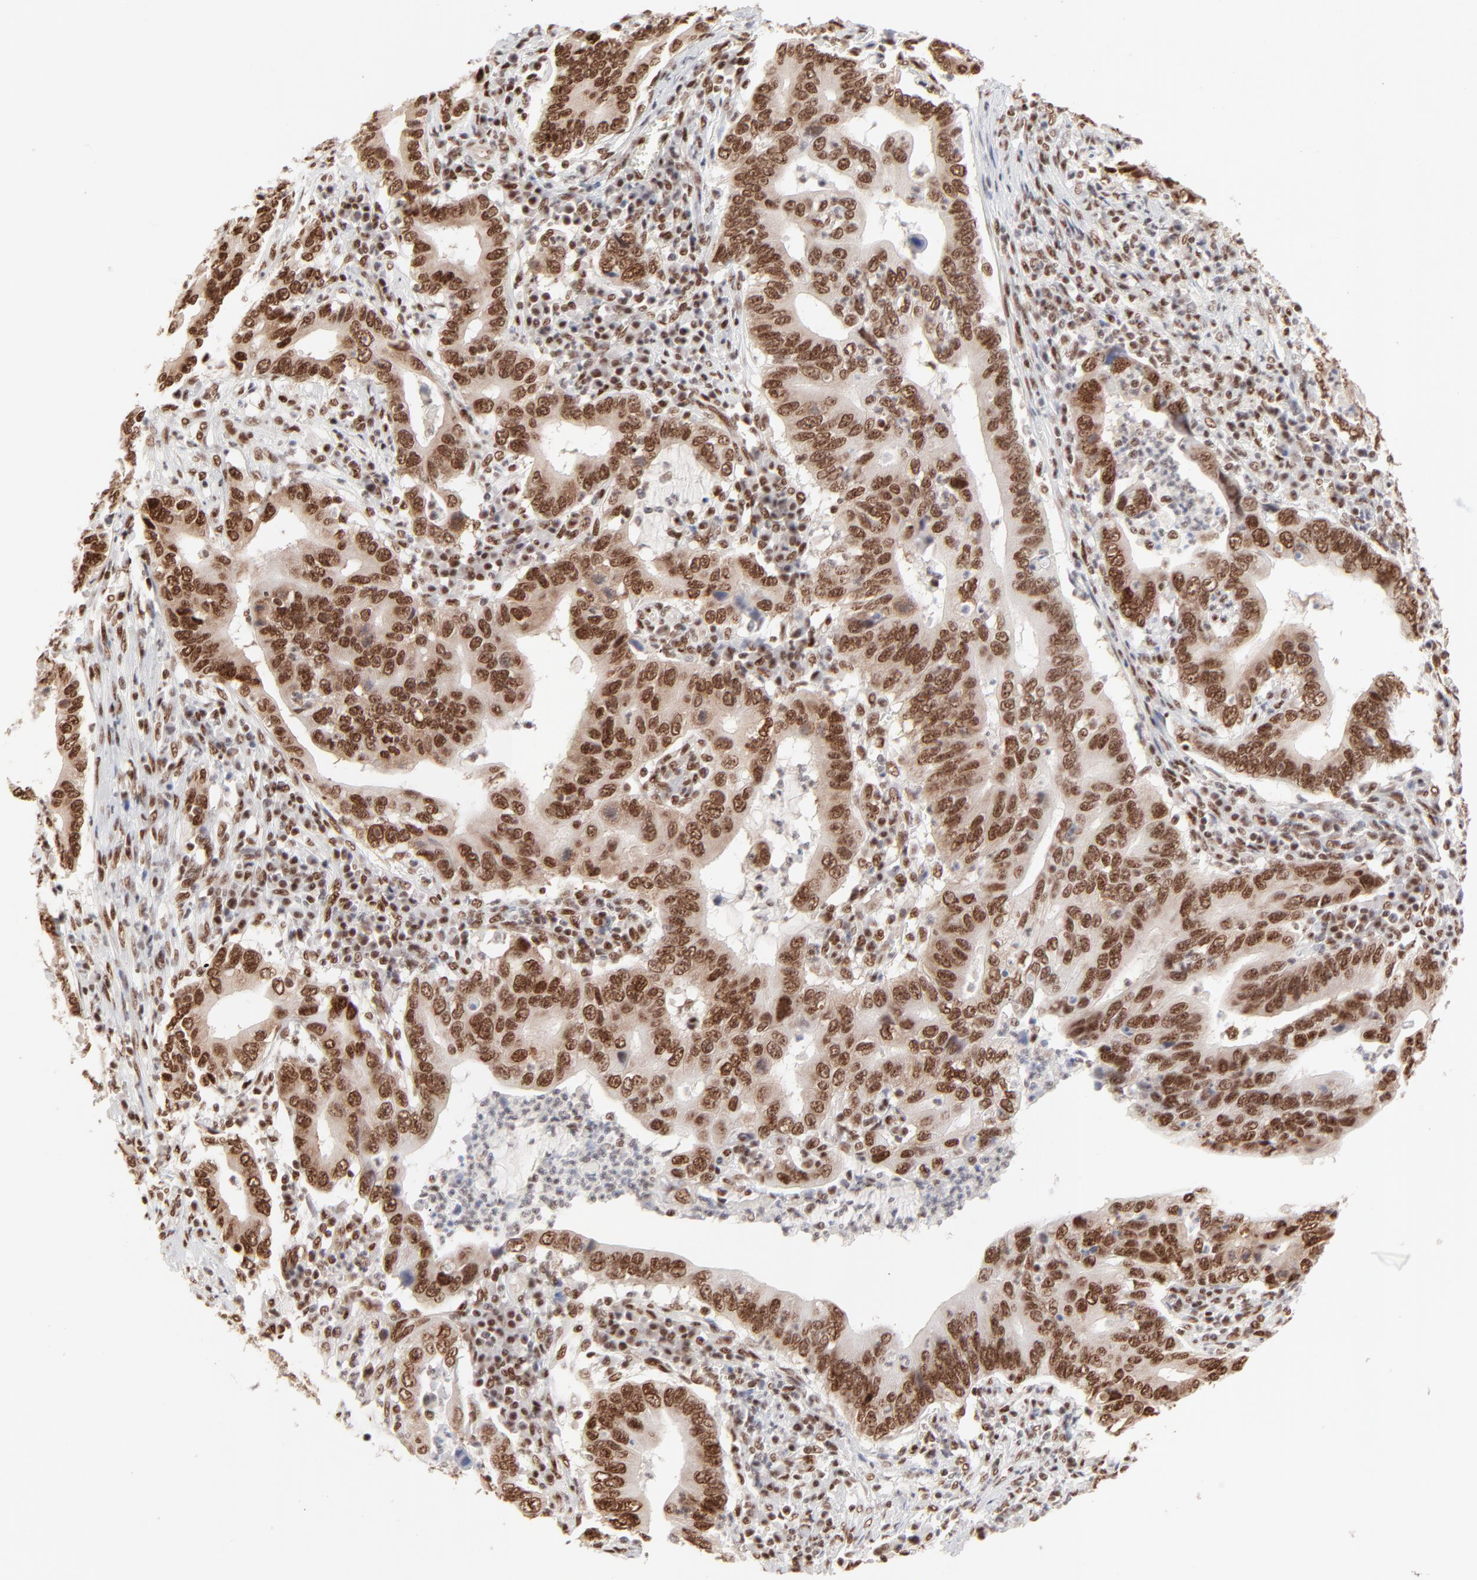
{"staining": {"intensity": "strong", "quantity": ">75%", "location": "nuclear"}, "tissue": "stomach cancer", "cell_type": "Tumor cells", "image_type": "cancer", "snomed": [{"axis": "morphology", "description": "Adenocarcinoma, NOS"}, {"axis": "topography", "description": "Stomach, upper"}], "caption": "This micrograph exhibits stomach cancer (adenocarcinoma) stained with IHC to label a protein in brown. The nuclear of tumor cells show strong positivity for the protein. Nuclei are counter-stained blue.", "gene": "TARDBP", "patient": {"sex": "male", "age": 63}}